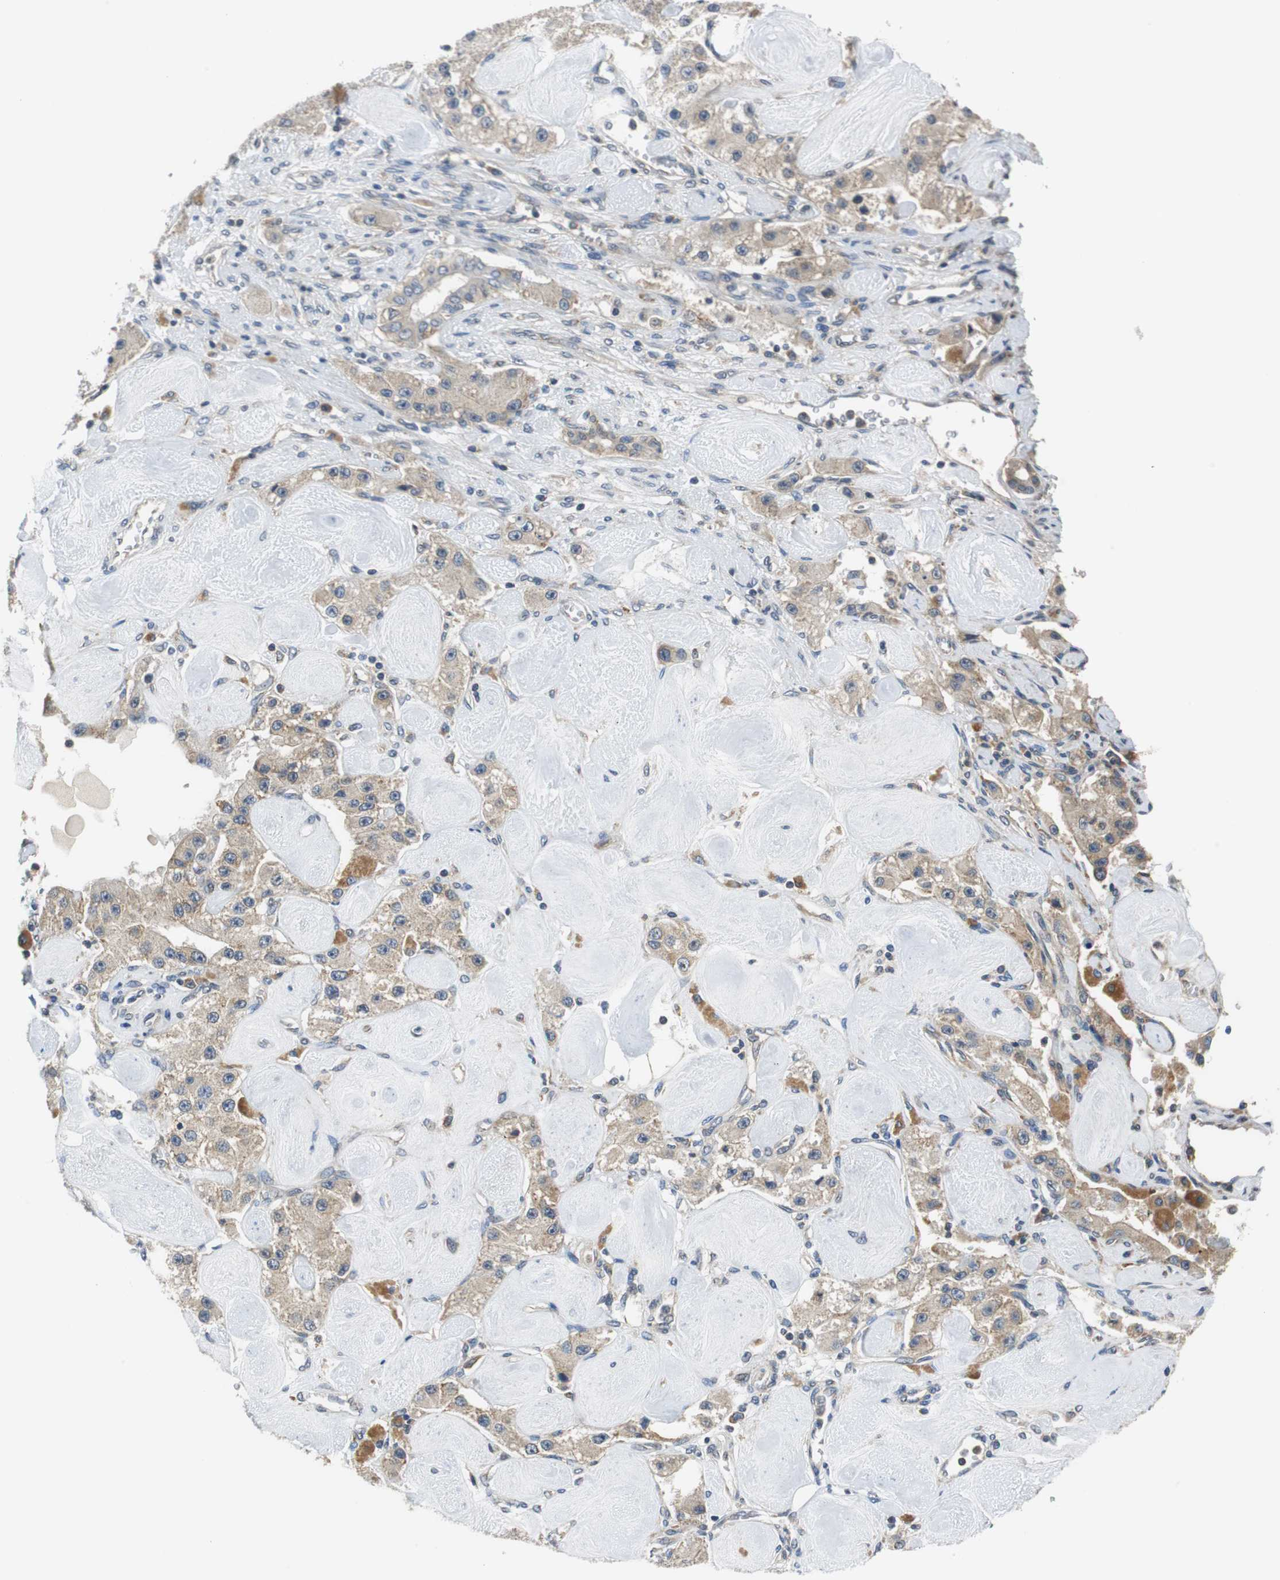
{"staining": {"intensity": "moderate", "quantity": ">75%", "location": "cytoplasmic/membranous"}, "tissue": "carcinoid", "cell_type": "Tumor cells", "image_type": "cancer", "snomed": [{"axis": "morphology", "description": "Carcinoid, malignant, NOS"}, {"axis": "topography", "description": "Pancreas"}], "caption": "Immunohistochemistry (IHC) micrograph of human carcinoid stained for a protein (brown), which reveals medium levels of moderate cytoplasmic/membranous positivity in about >75% of tumor cells.", "gene": "CNOT3", "patient": {"sex": "male", "age": 41}}